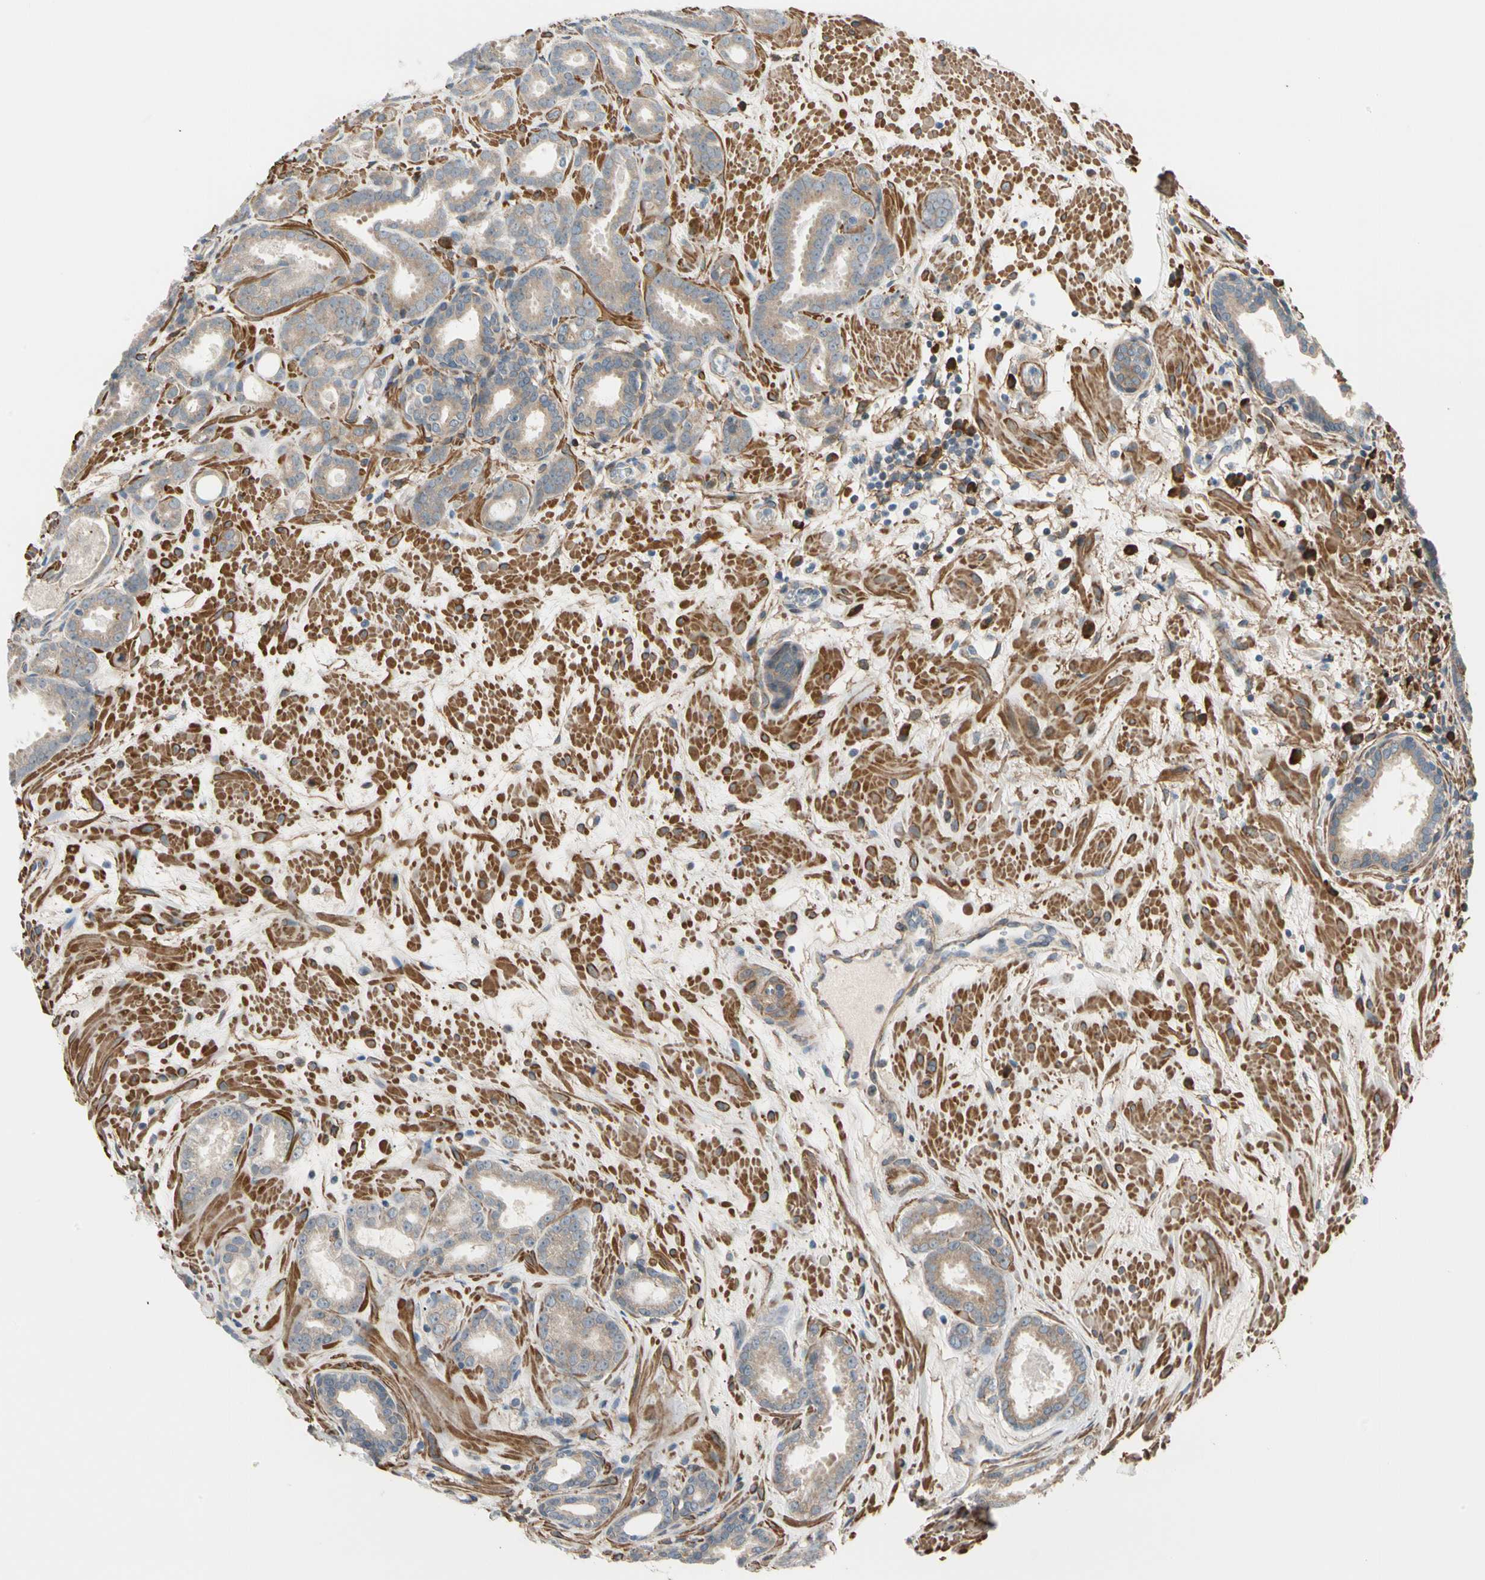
{"staining": {"intensity": "weak", "quantity": ">75%", "location": "cytoplasmic/membranous"}, "tissue": "prostate cancer", "cell_type": "Tumor cells", "image_type": "cancer", "snomed": [{"axis": "morphology", "description": "Adenocarcinoma, Low grade"}, {"axis": "topography", "description": "Prostate"}], "caption": "A photomicrograph showing weak cytoplasmic/membranous expression in approximately >75% of tumor cells in prostate cancer, as visualized by brown immunohistochemical staining.", "gene": "LIMK2", "patient": {"sex": "male", "age": 57}}